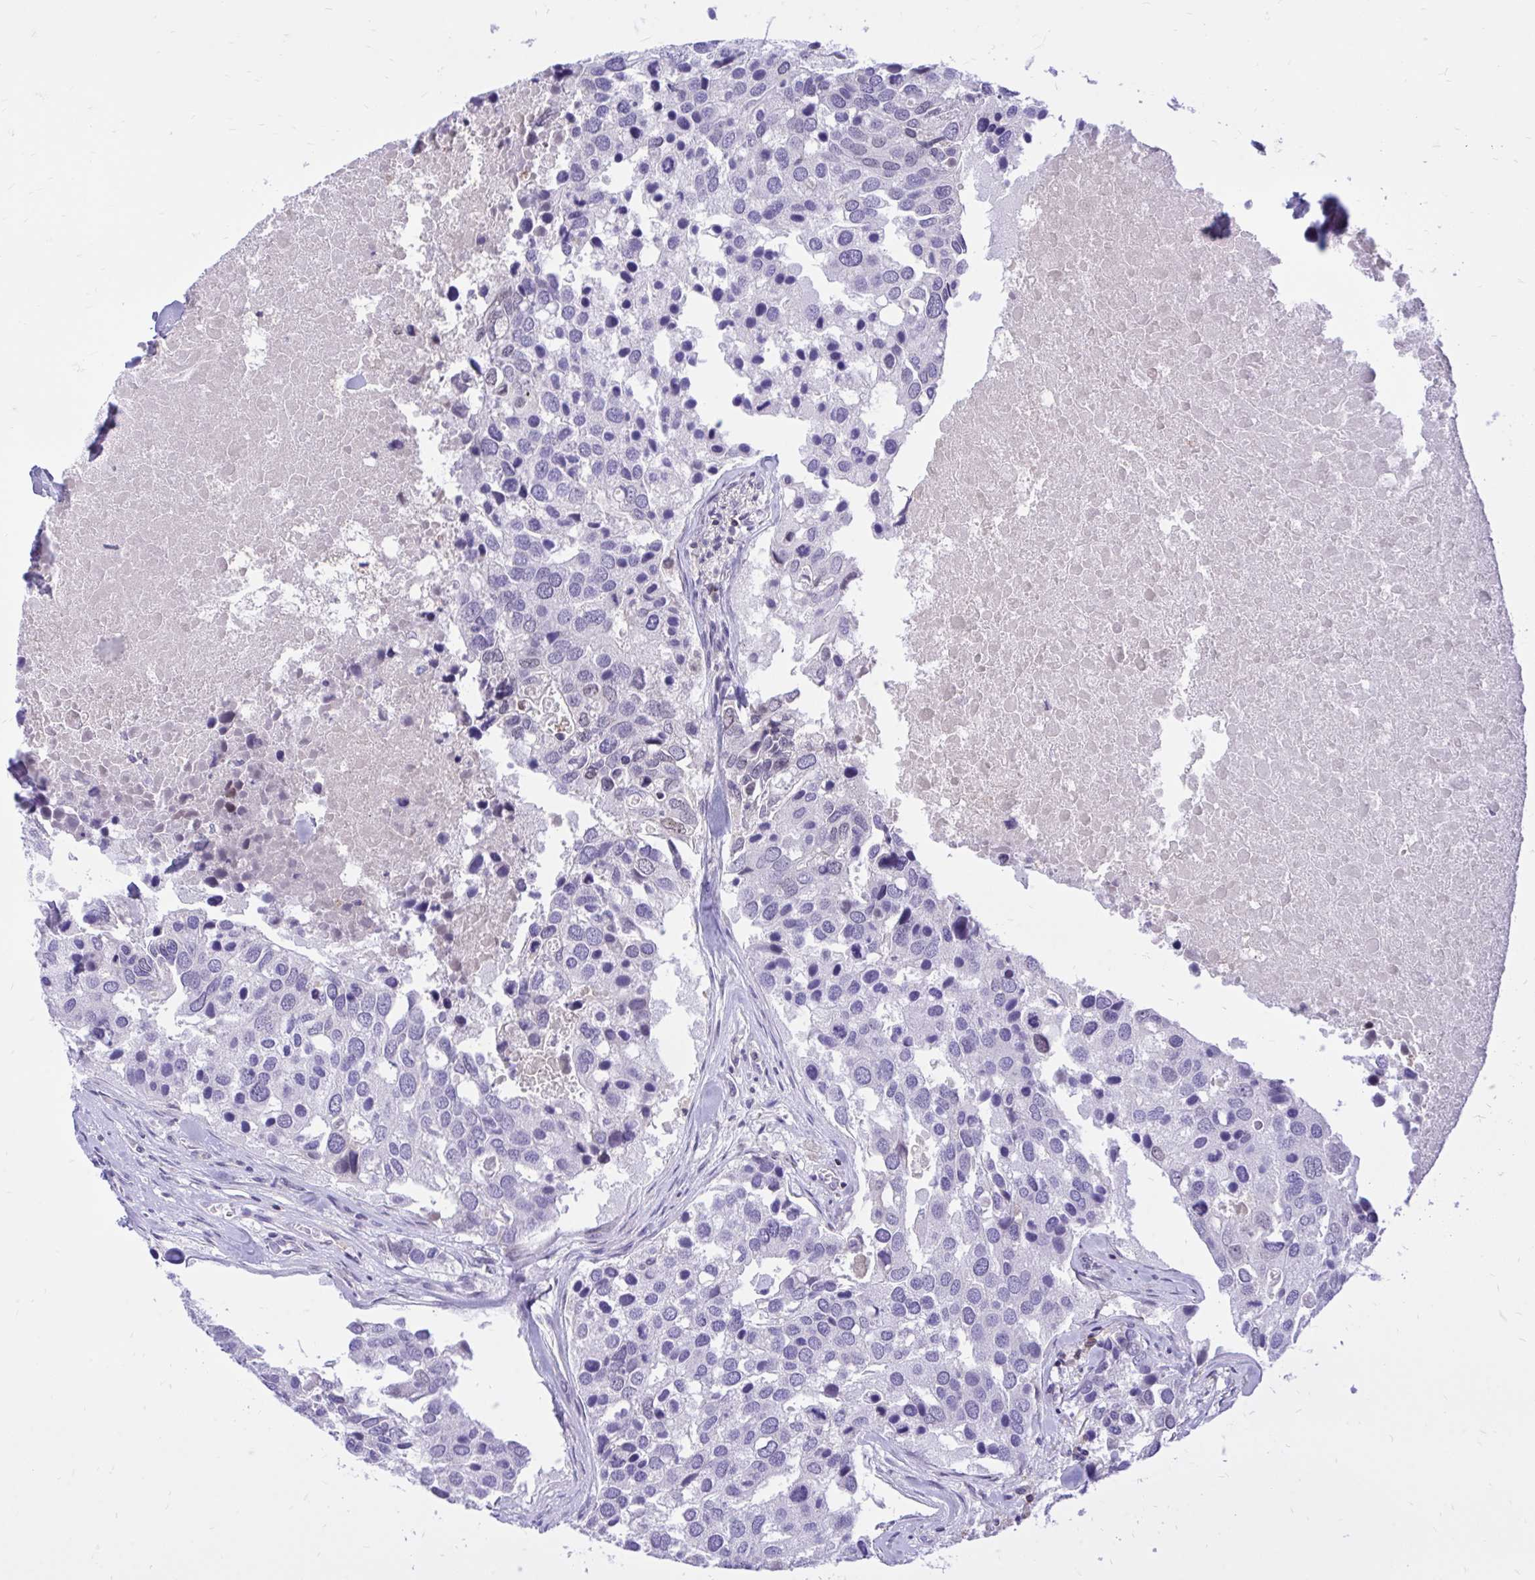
{"staining": {"intensity": "negative", "quantity": "none", "location": "none"}, "tissue": "breast cancer", "cell_type": "Tumor cells", "image_type": "cancer", "snomed": [{"axis": "morphology", "description": "Duct carcinoma"}, {"axis": "topography", "description": "Breast"}], "caption": "High magnification brightfield microscopy of intraductal carcinoma (breast) stained with DAB (3,3'-diaminobenzidine) (brown) and counterstained with hematoxylin (blue): tumor cells show no significant expression.", "gene": "CXCL8", "patient": {"sex": "female", "age": 83}}